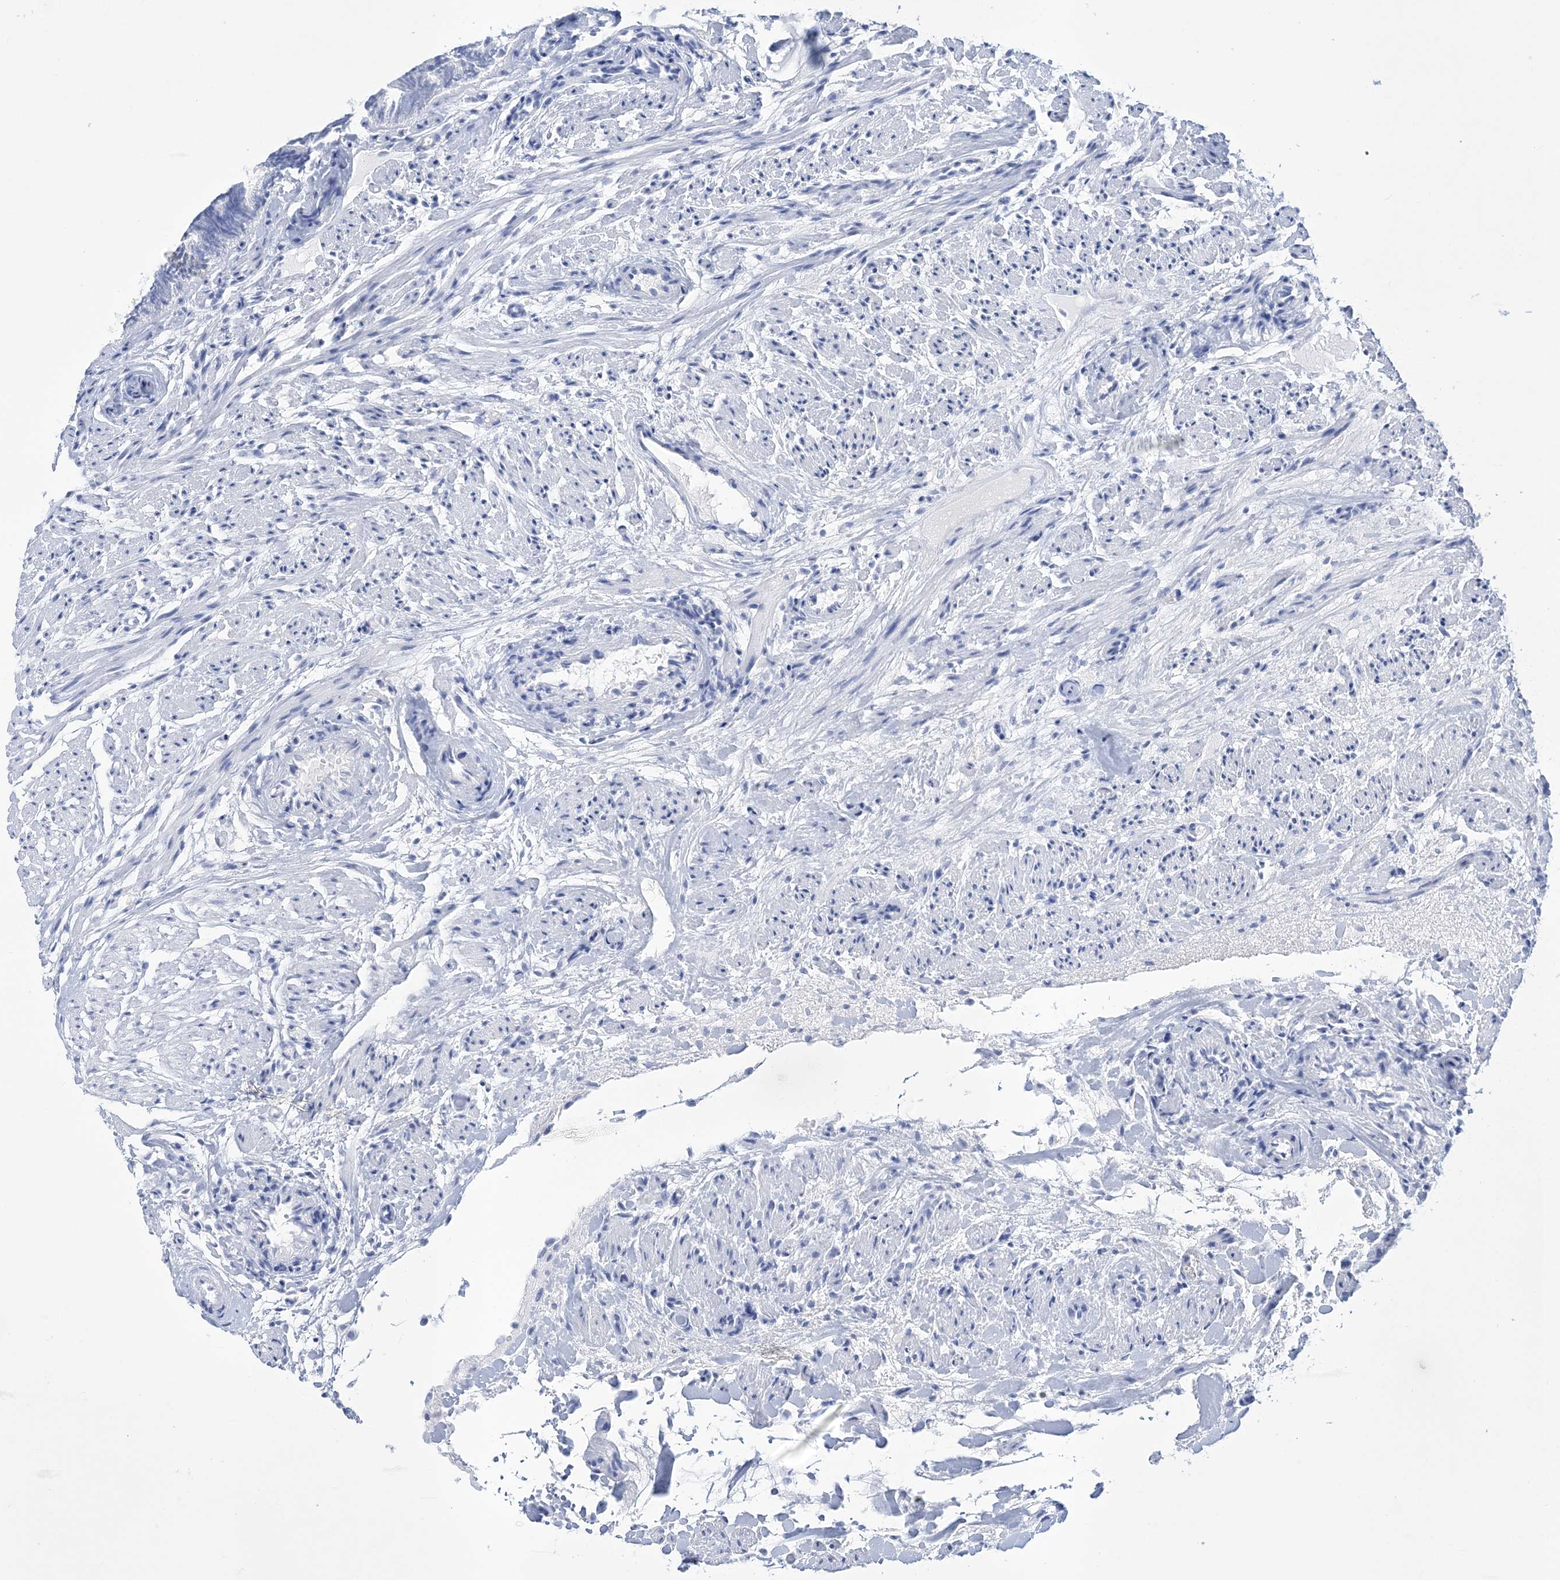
{"staining": {"intensity": "negative", "quantity": "none", "location": "none"}, "tissue": "fallopian tube", "cell_type": "Glandular cells", "image_type": "normal", "snomed": [{"axis": "morphology", "description": "Normal tissue, NOS"}, {"axis": "topography", "description": "Fallopian tube"}], "caption": "An immunohistochemistry photomicrograph of benign fallopian tube is shown. There is no staining in glandular cells of fallopian tube.", "gene": "RBP2", "patient": {"sex": "female", "age": 39}}